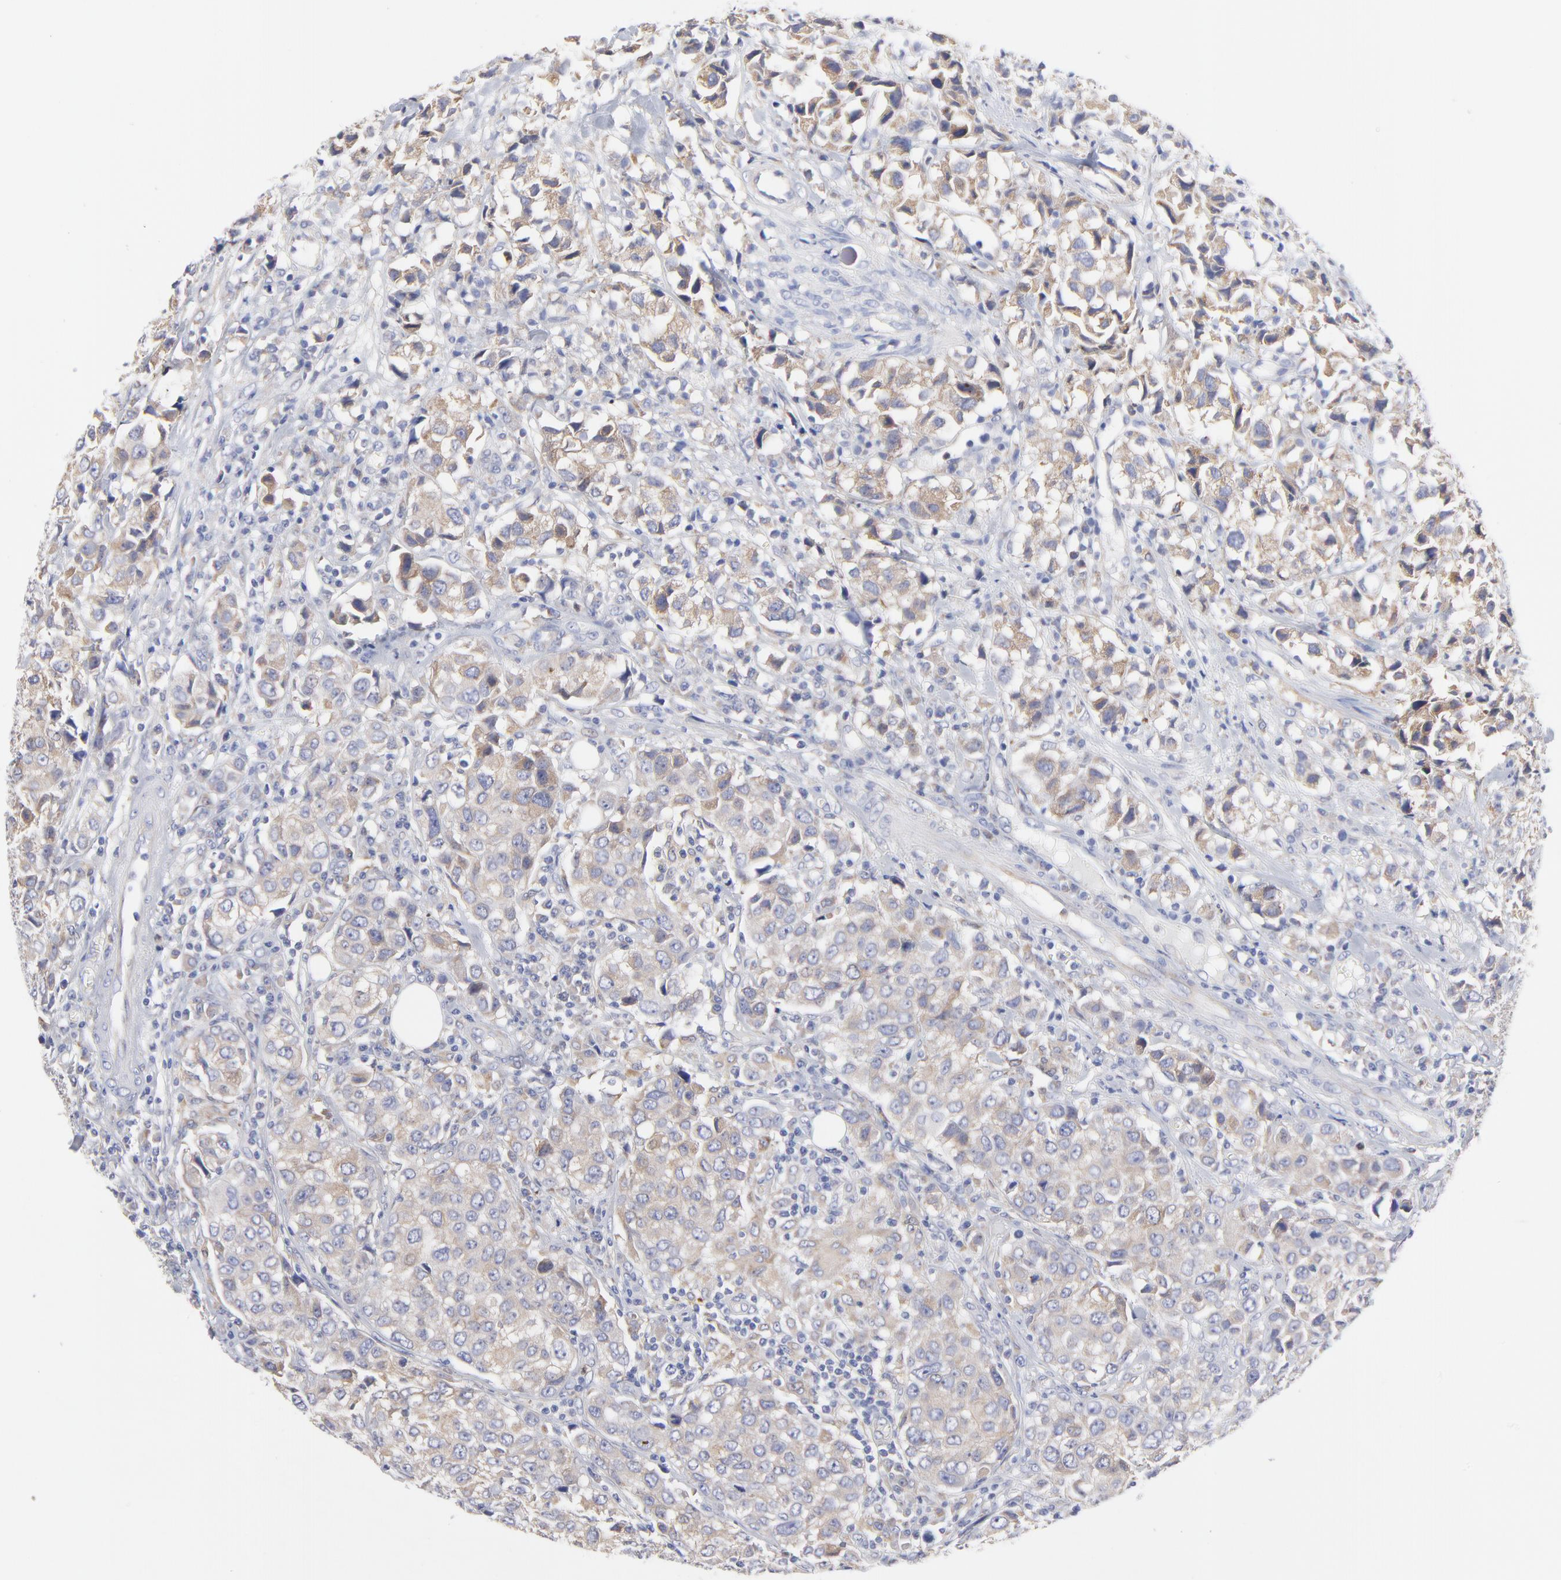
{"staining": {"intensity": "weak", "quantity": ">75%", "location": "cytoplasmic/membranous"}, "tissue": "urothelial cancer", "cell_type": "Tumor cells", "image_type": "cancer", "snomed": [{"axis": "morphology", "description": "Urothelial carcinoma, High grade"}, {"axis": "topography", "description": "Urinary bladder"}], "caption": "Immunohistochemistry (IHC) image of human urothelial cancer stained for a protein (brown), which reveals low levels of weak cytoplasmic/membranous staining in about >75% of tumor cells.", "gene": "MOSPD2", "patient": {"sex": "female", "age": 75}}